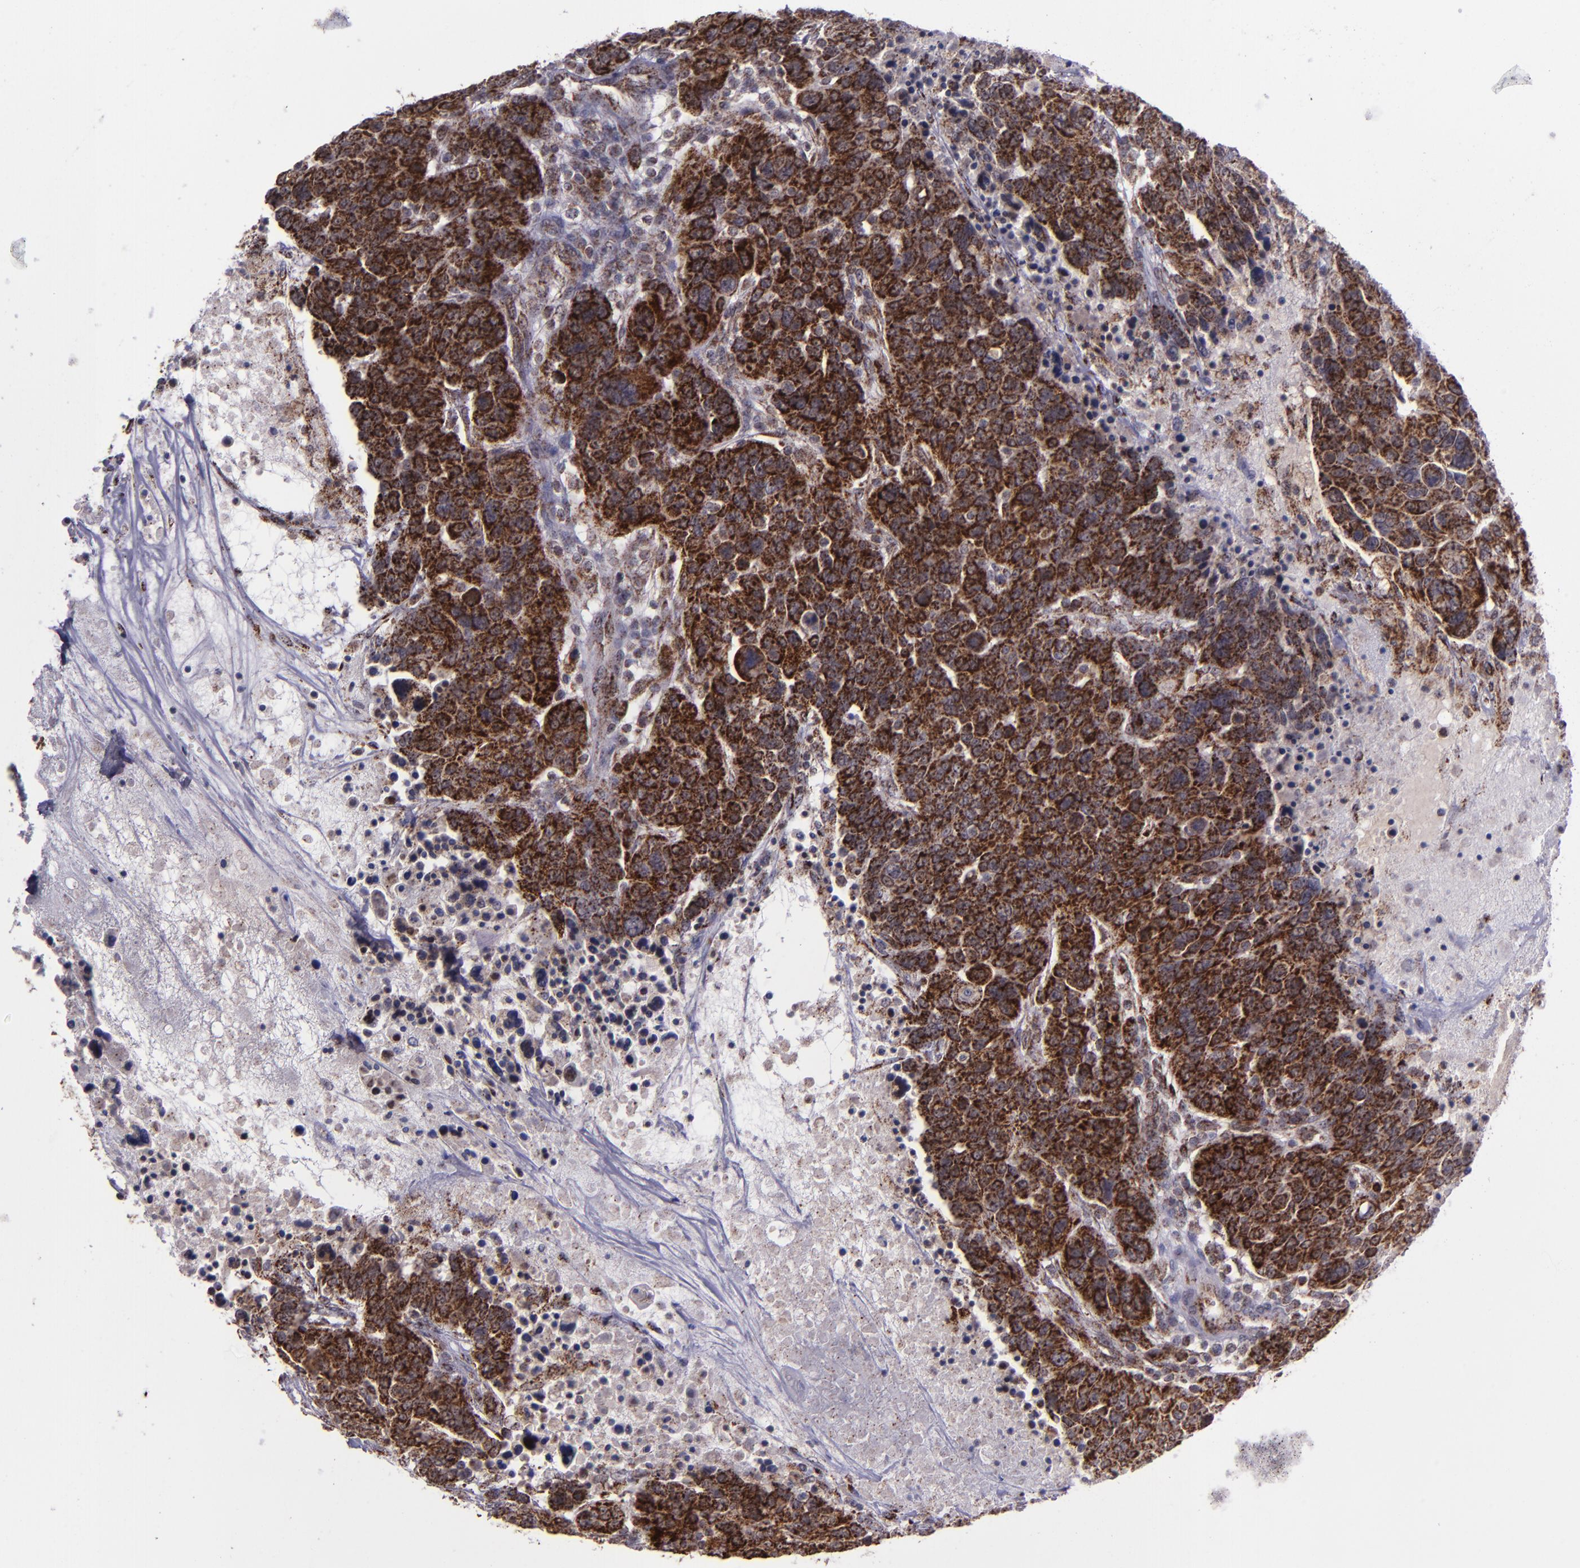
{"staining": {"intensity": "strong", "quantity": ">75%", "location": "cytoplasmic/membranous"}, "tissue": "breast cancer", "cell_type": "Tumor cells", "image_type": "cancer", "snomed": [{"axis": "morphology", "description": "Duct carcinoma"}, {"axis": "topography", "description": "Breast"}], "caption": "Immunohistochemistry (DAB (3,3'-diaminobenzidine)) staining of breast cancer reveals strong cytoplasmic/membranous protein expression in approximately >75% of tumor cells. The protein is shown in brown color, while the nuclei are stained blue.", "gene": "LONP1", "patient": {"sex": "female", "age": 37}}